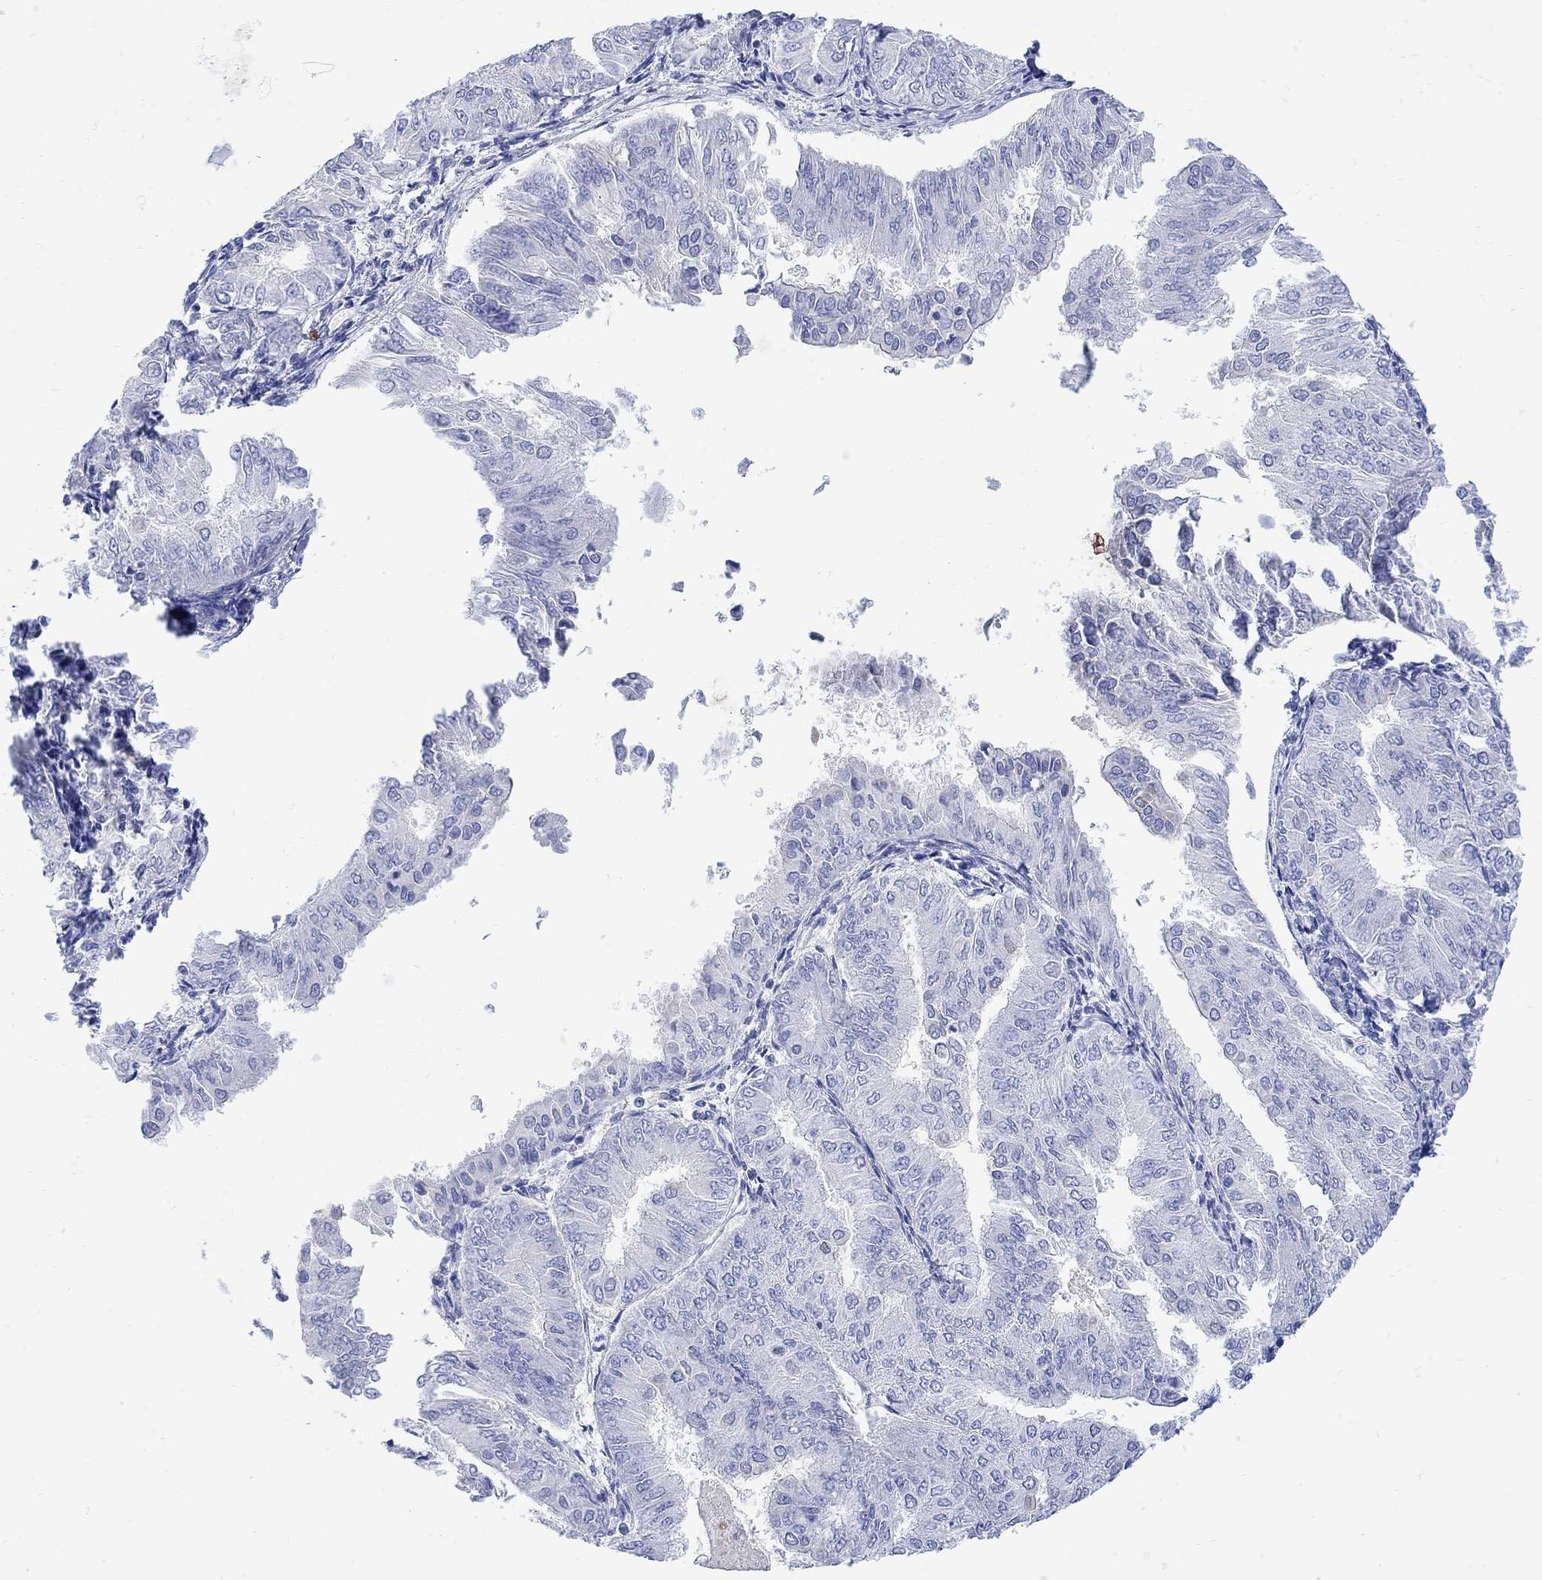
{"staining": {"intensity": "negative", "quantity": "none", "location": "none"}, "tissue": "endometrial cancer", "cell_type": "Tumor cells", "image_type": "cancer", "snomed": [{"axis": "morphology", "description": "Adenocarcinoma, NOS"}, {"axis": "topography", "description": "Endometrium"}], "caption": "High magnification brightfield microscopy of adenocarcinoma (endometrial) stained with DAB (3,3'-diaminobenzidine) (brown) and counterstained with hematoxylin (blue): tumor cells show no significant expression.", "gene": "MYL1", "patient": {"sex": "female", "age": 53}}